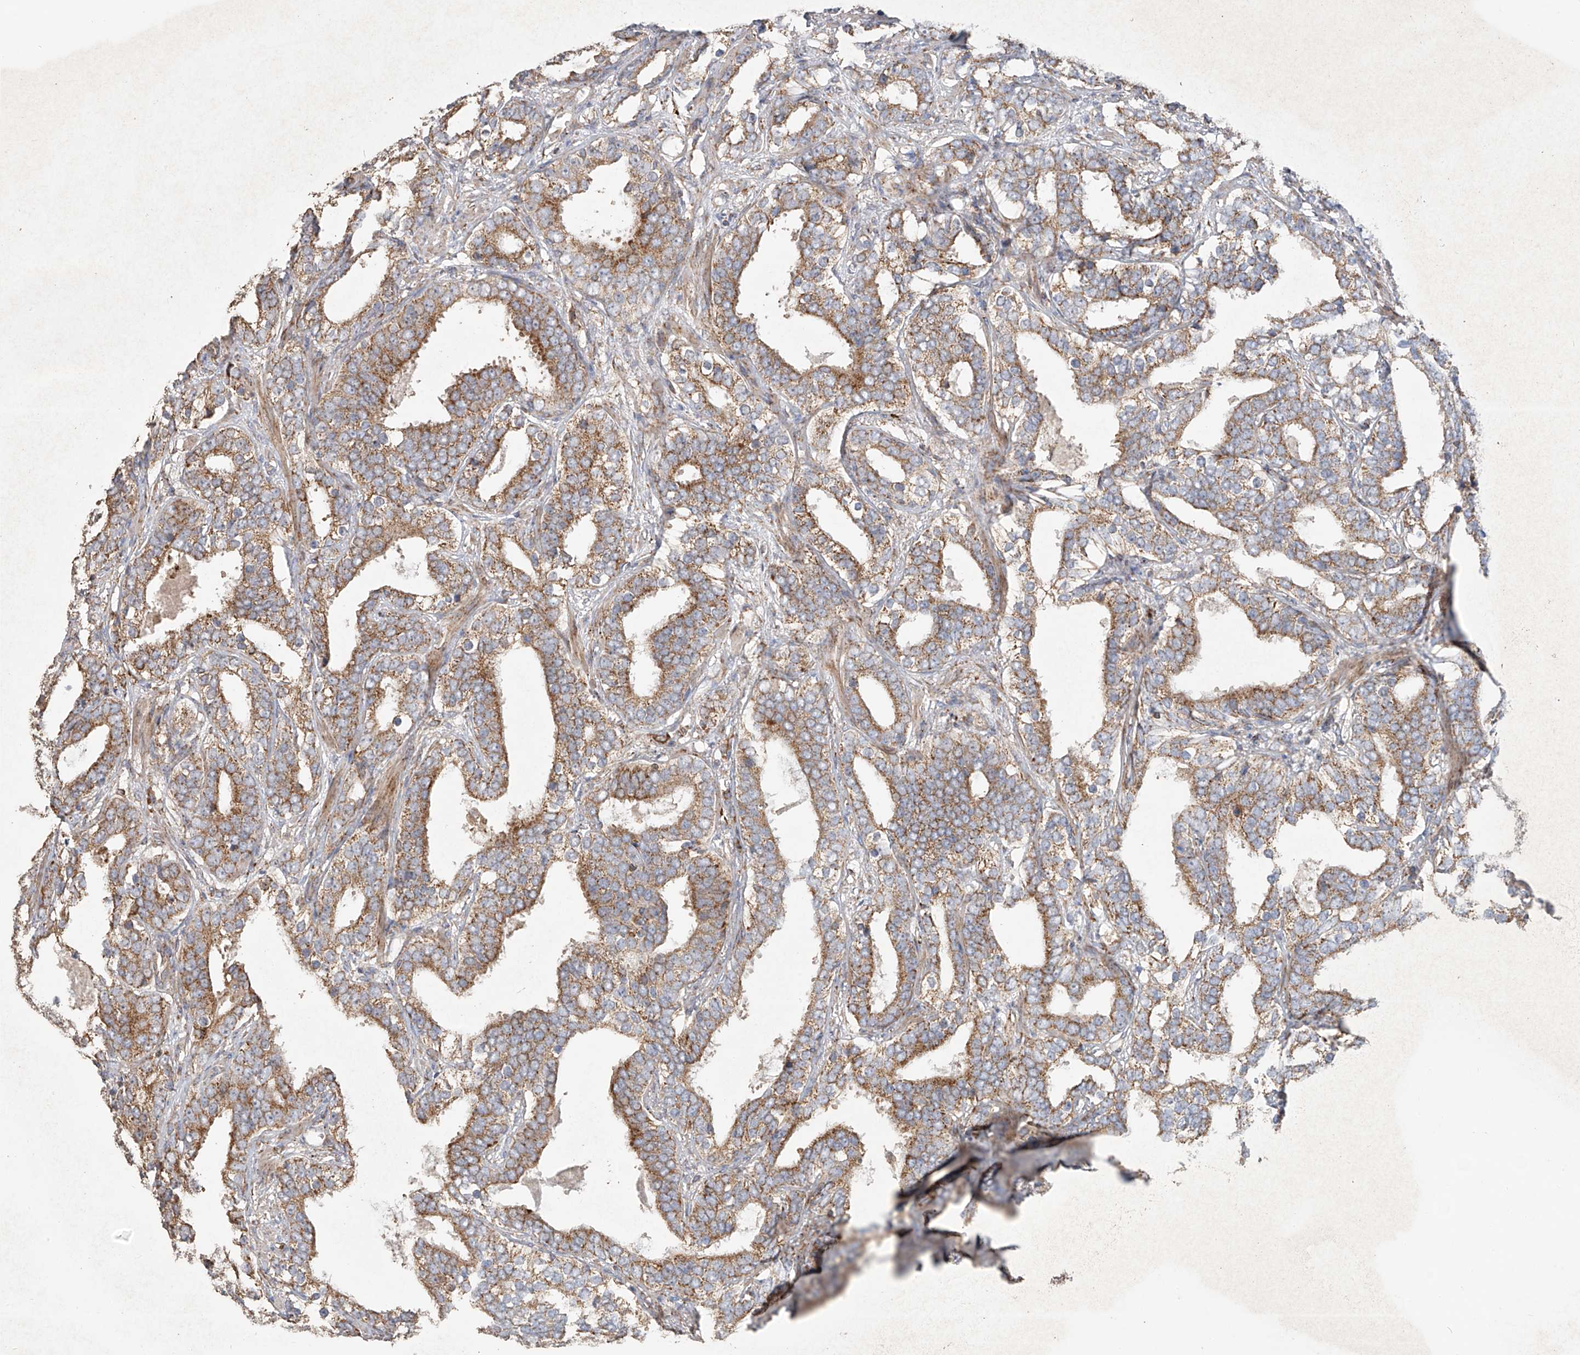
{"staining": {"intensity": "moderate", "quantity": ">75%", "location": "cytoplasmic/membranous"}, "tissue": "prostate cancer", "cell_type": "Tumor cells", "image_type": "cancer", "snomed": [{"axis": "morphology", "description": "Adenocarcinoma, High grade"}, {"axis": "topography", "description": "Prostate"}], "caption": "Tumor cells exhibit moderate cytoplasmic/membranous positivity in approximately >75% of cells in prostate adenocarcinoma (high-grade).", "gene": "COLGALT2", "patient": {"sex": "male", "age": 62}}